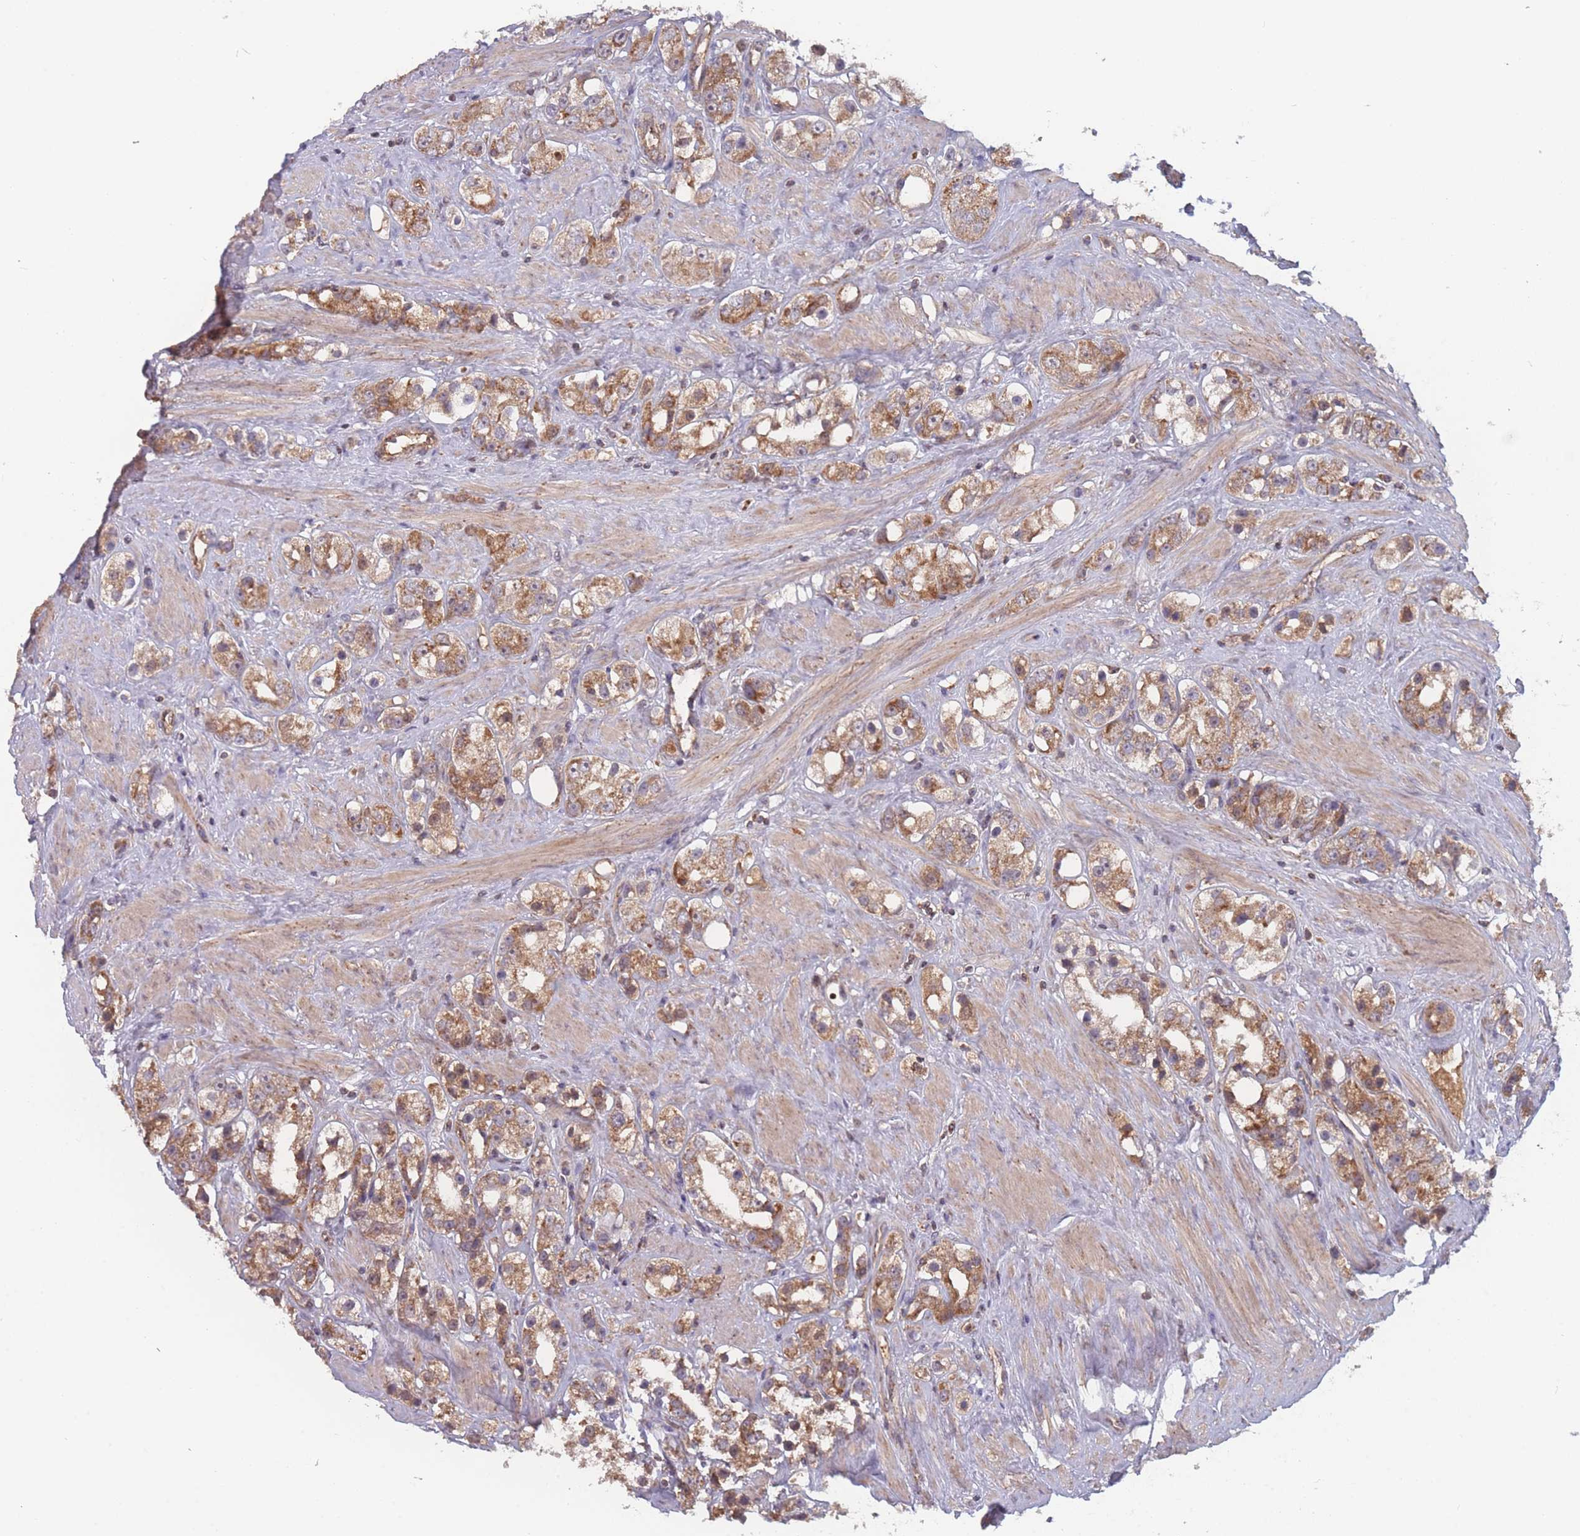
{"staining": {"intensity": "moderate", "quantity": ">75%", "location": "cytoplasmic/membranous"}, "tissue": "prostate cancer", "cell_type": "Tumor cells", "image_type": "cancer", "snomed": [{"axis": "morphology", "description": "Adenocarcinoma, NOS"}, {"axis": "topography", "description": "Prostate"}], "caption": "IHC staining of prostate adenocarcinoma, which displays medium levels of moderate cytoplasmic/membranous positivity in about >75% of tumor cells indicating moderate cytoplasmic/membranous protein positivity. The staining was performed using DAB (3,3'-diaminobenzidine) (brown) for protein detection and nuclei were counterstained in hematoxylin (blue).", "gene": "ATP5MG", "patient": {"sex": "male", "age": 79}}